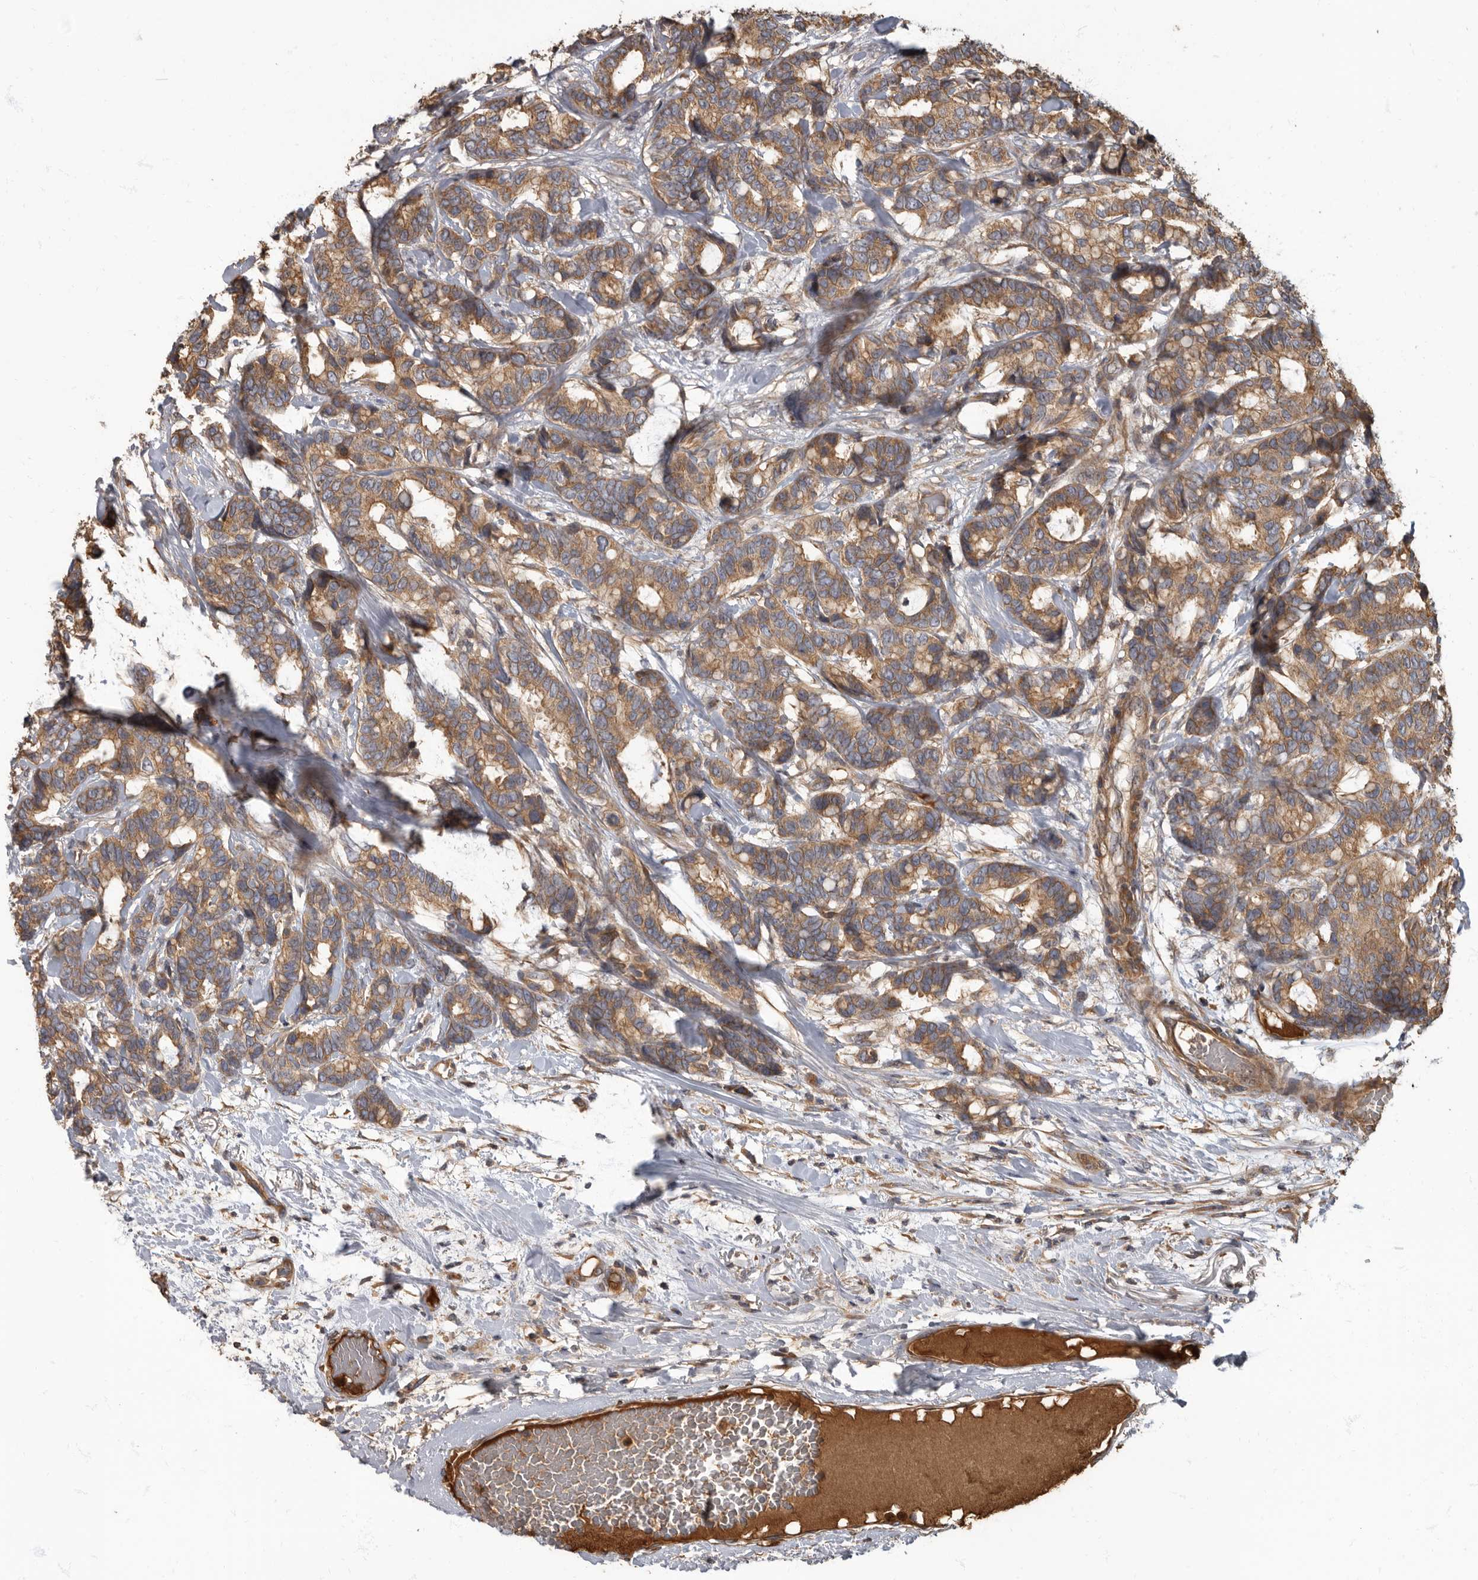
{"staining": {"intensity": "moderate", "quantity": ">75%", "location": "cytoplasmic/membranous"}, "tissue": "breast cancer", "cell_type": "Tumor cells", "image_type": "cancer", "snomed": [{"axis": "morphology", "description": "Duct carcinoma"}, {"axis": "topography", "description": "Breast"}], "caption": "Immunohistochemical staining of breast cancer (infiltrating ductal carcinoma) demonstrates medium levels of moderate cytoplasmic/membranous protein expression in about >75% of tumor cells. Using DAB (3,3'-diaminobenzidine) (brown) and hematoxylin (blue) stains, captured at high magnification using brightfield microscopy.", "gene": "DAAM1", "patient": {"sex": "female", "age": 87}}